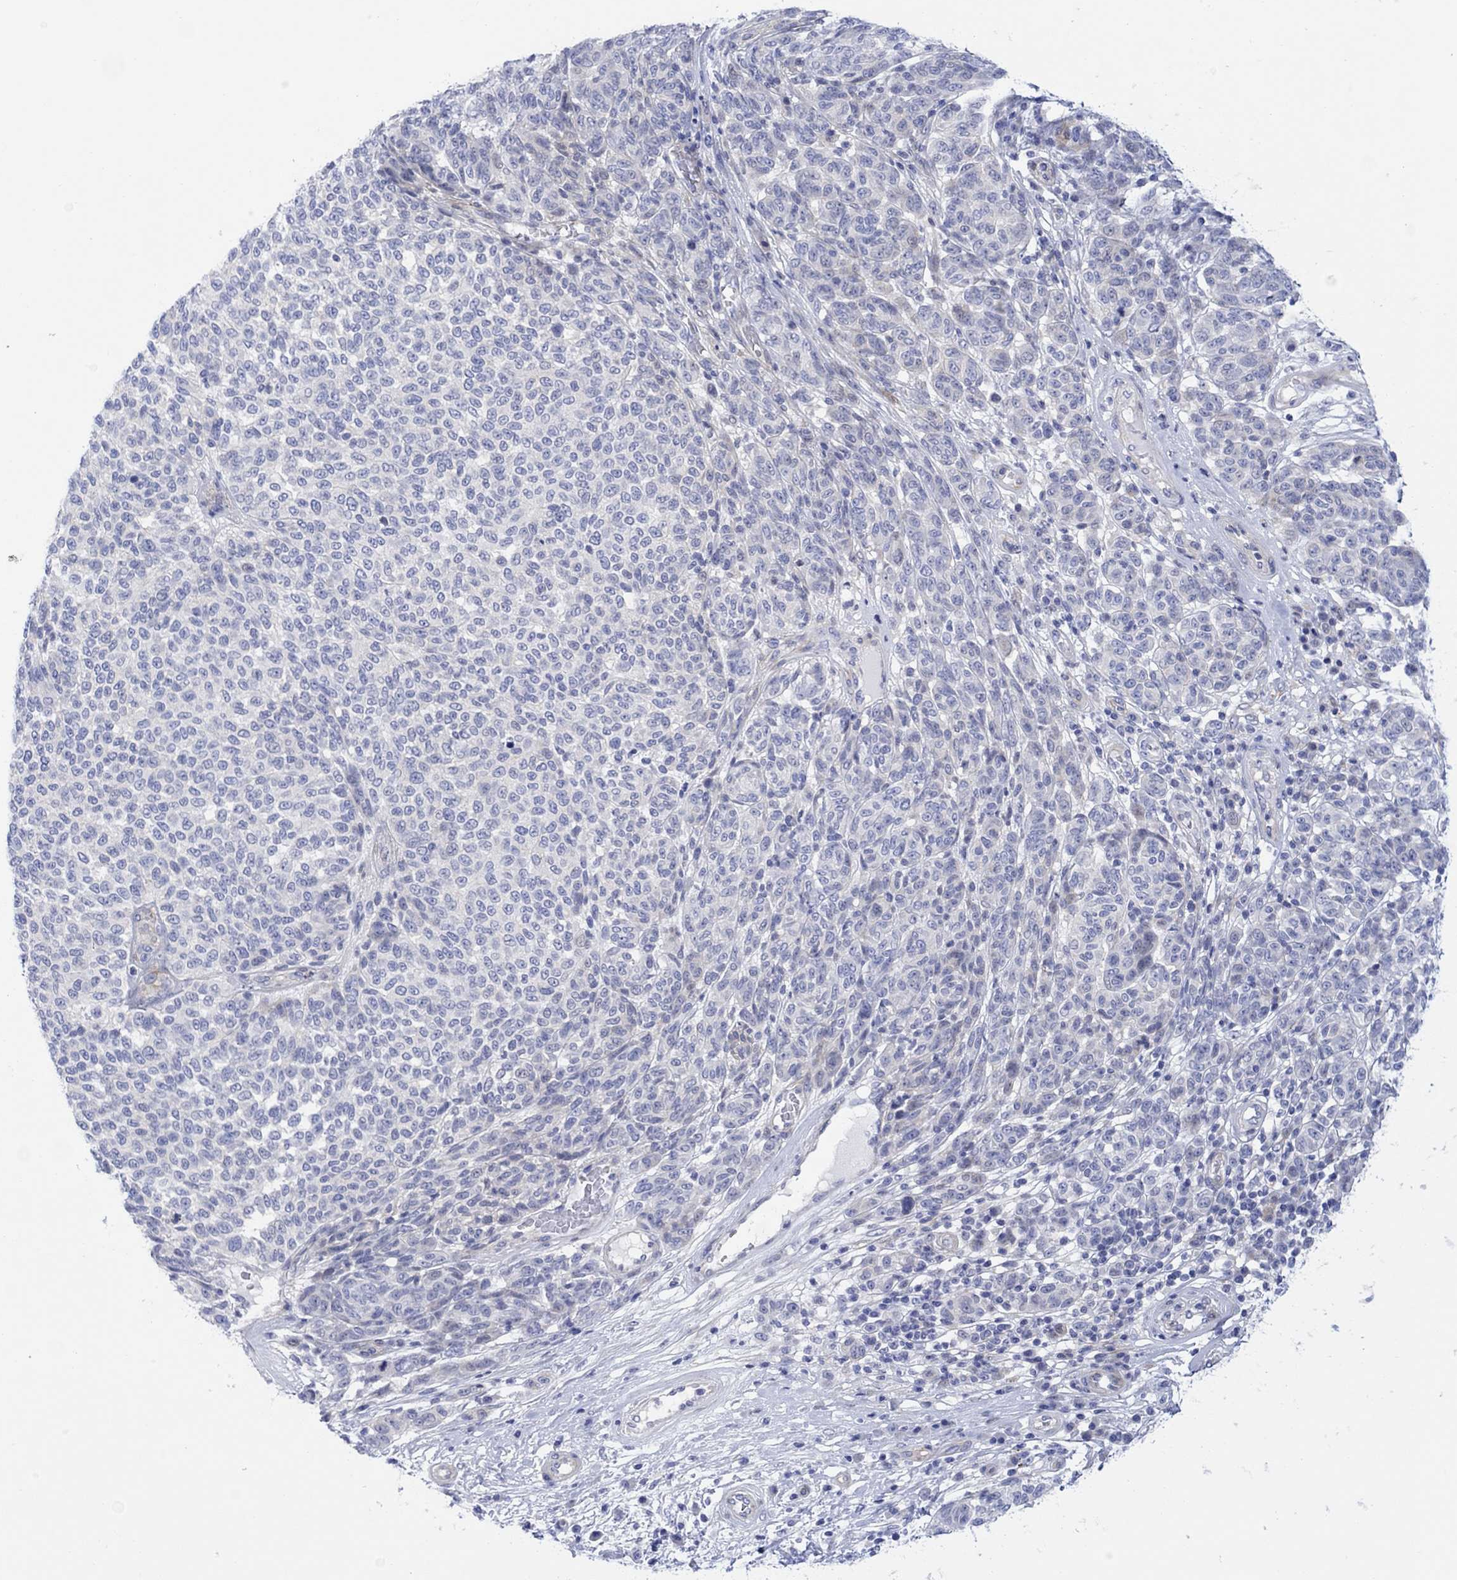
{"staining": {"intensity": "negative", "quantity": "none", "location": "none"}, "tissue": "melanoma", "cell_type": "Tumor cells", "image_type": "cancer", "snomed": [{"axis": "morphology", "description": "Malignant melanoma, NOS"}, {"axis": "topography", "description": "Skin"}], "caption": "Immunohistochemistry micrograph of human malignant melanoma stained for a protein (brown), which exhibits no staining in tumor cells.", "gene": "TLDC2", "patient": {"sex": "male", "age": 59}}